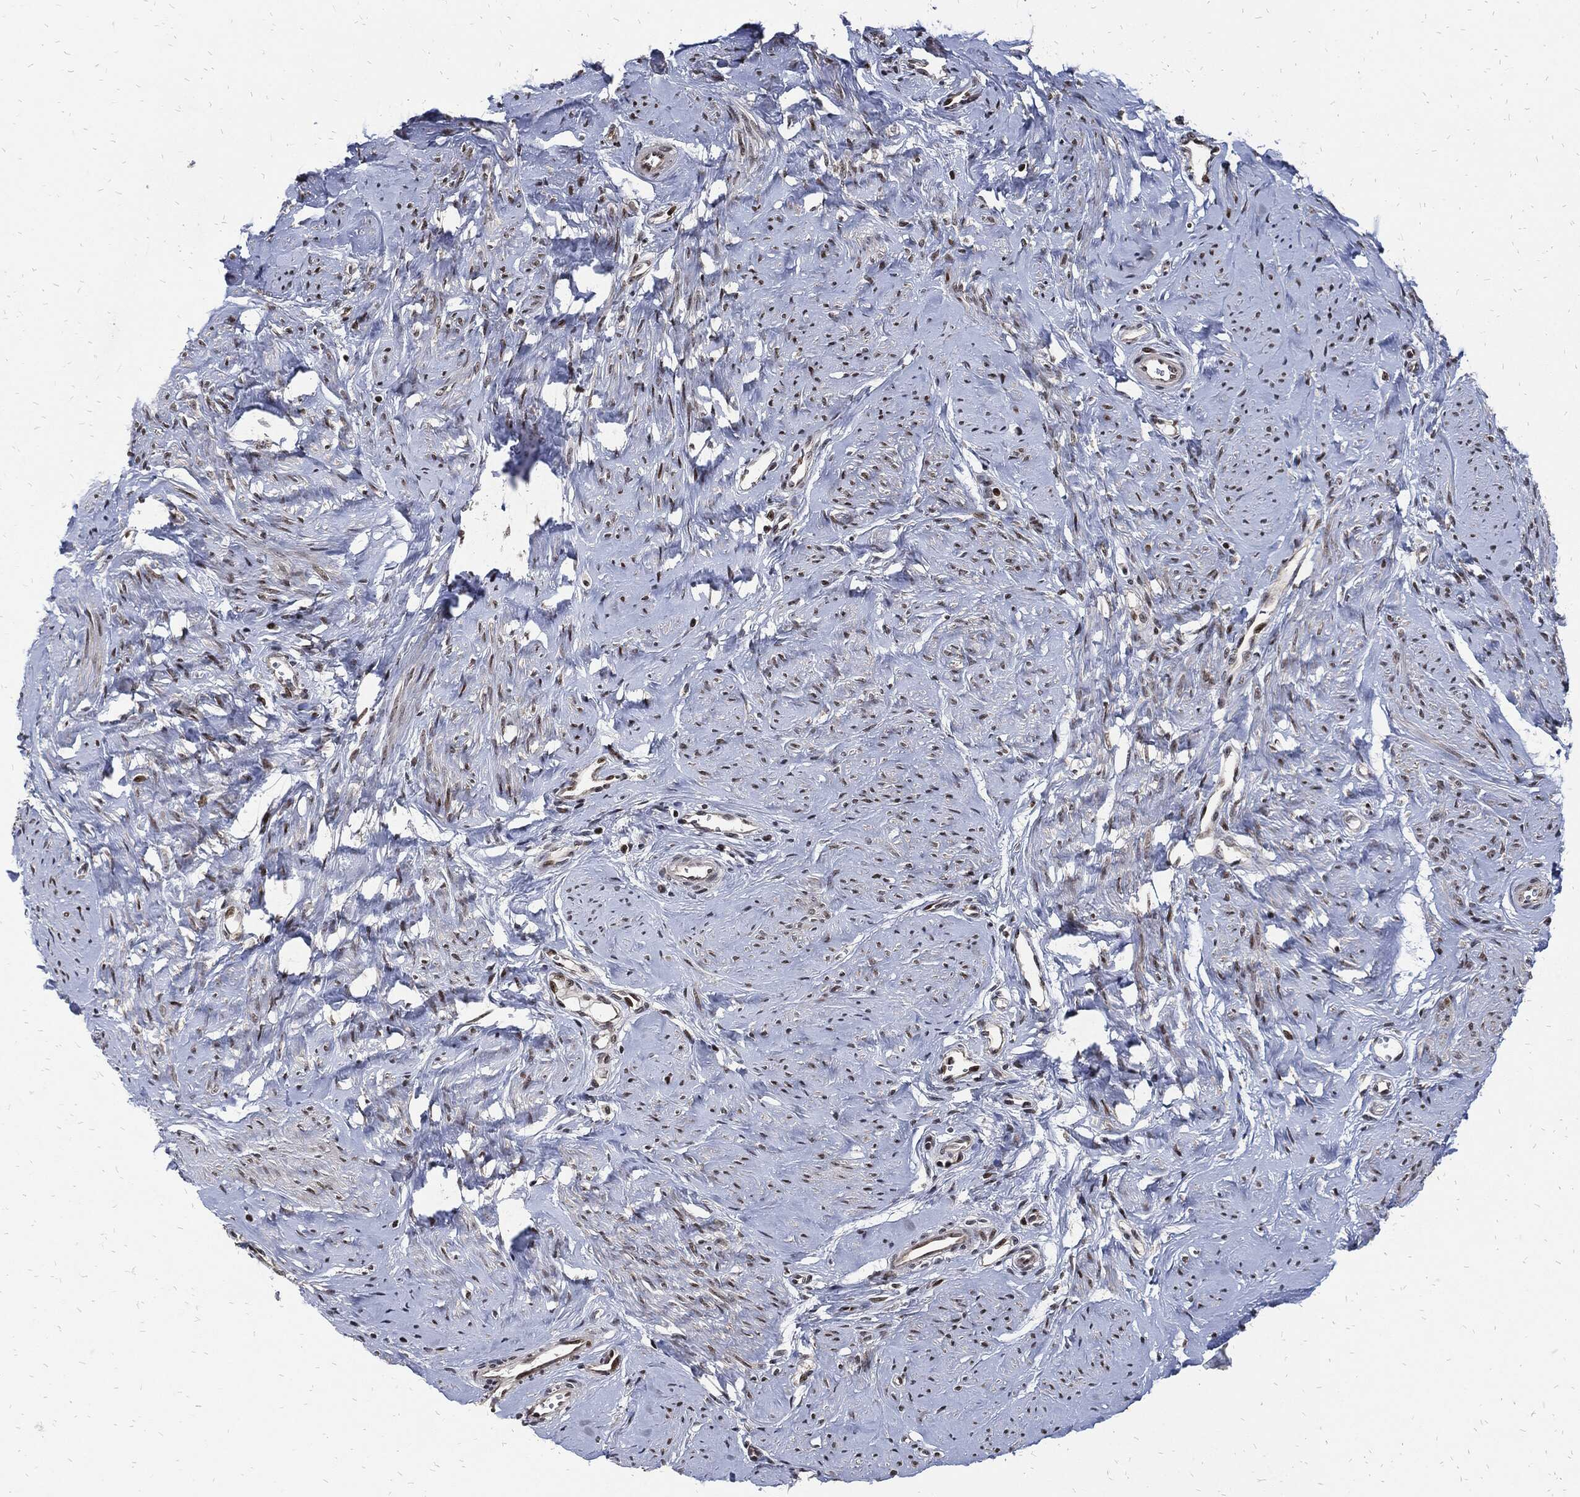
{"staining": {"intensity": "moderate", "quantity": "25%-75%", "location": "nuclear"}, "tissue": "smooth muscle", "cell_type": "Smooth muscle cells", "image_type": "normal", "snomed": [{"axis": "morphology", "description": "Normal tissue, NOS"}, {"axis": "topography", "description": "Smooth muscle"}], "caption": "Smooth muscle cells demonstrate medium levels of moderate nuclear positivity in approximately 25%-75% of cells in unremarkable human smooth muscle. The staining was performed using DAB (3,3'-diaminobenzidine), with brown indicating positive protein expression. Nuclei are stained blue with hematoxylin.", "gene": "ZNF775", "patient": {"sex": "female", "age": 48}}